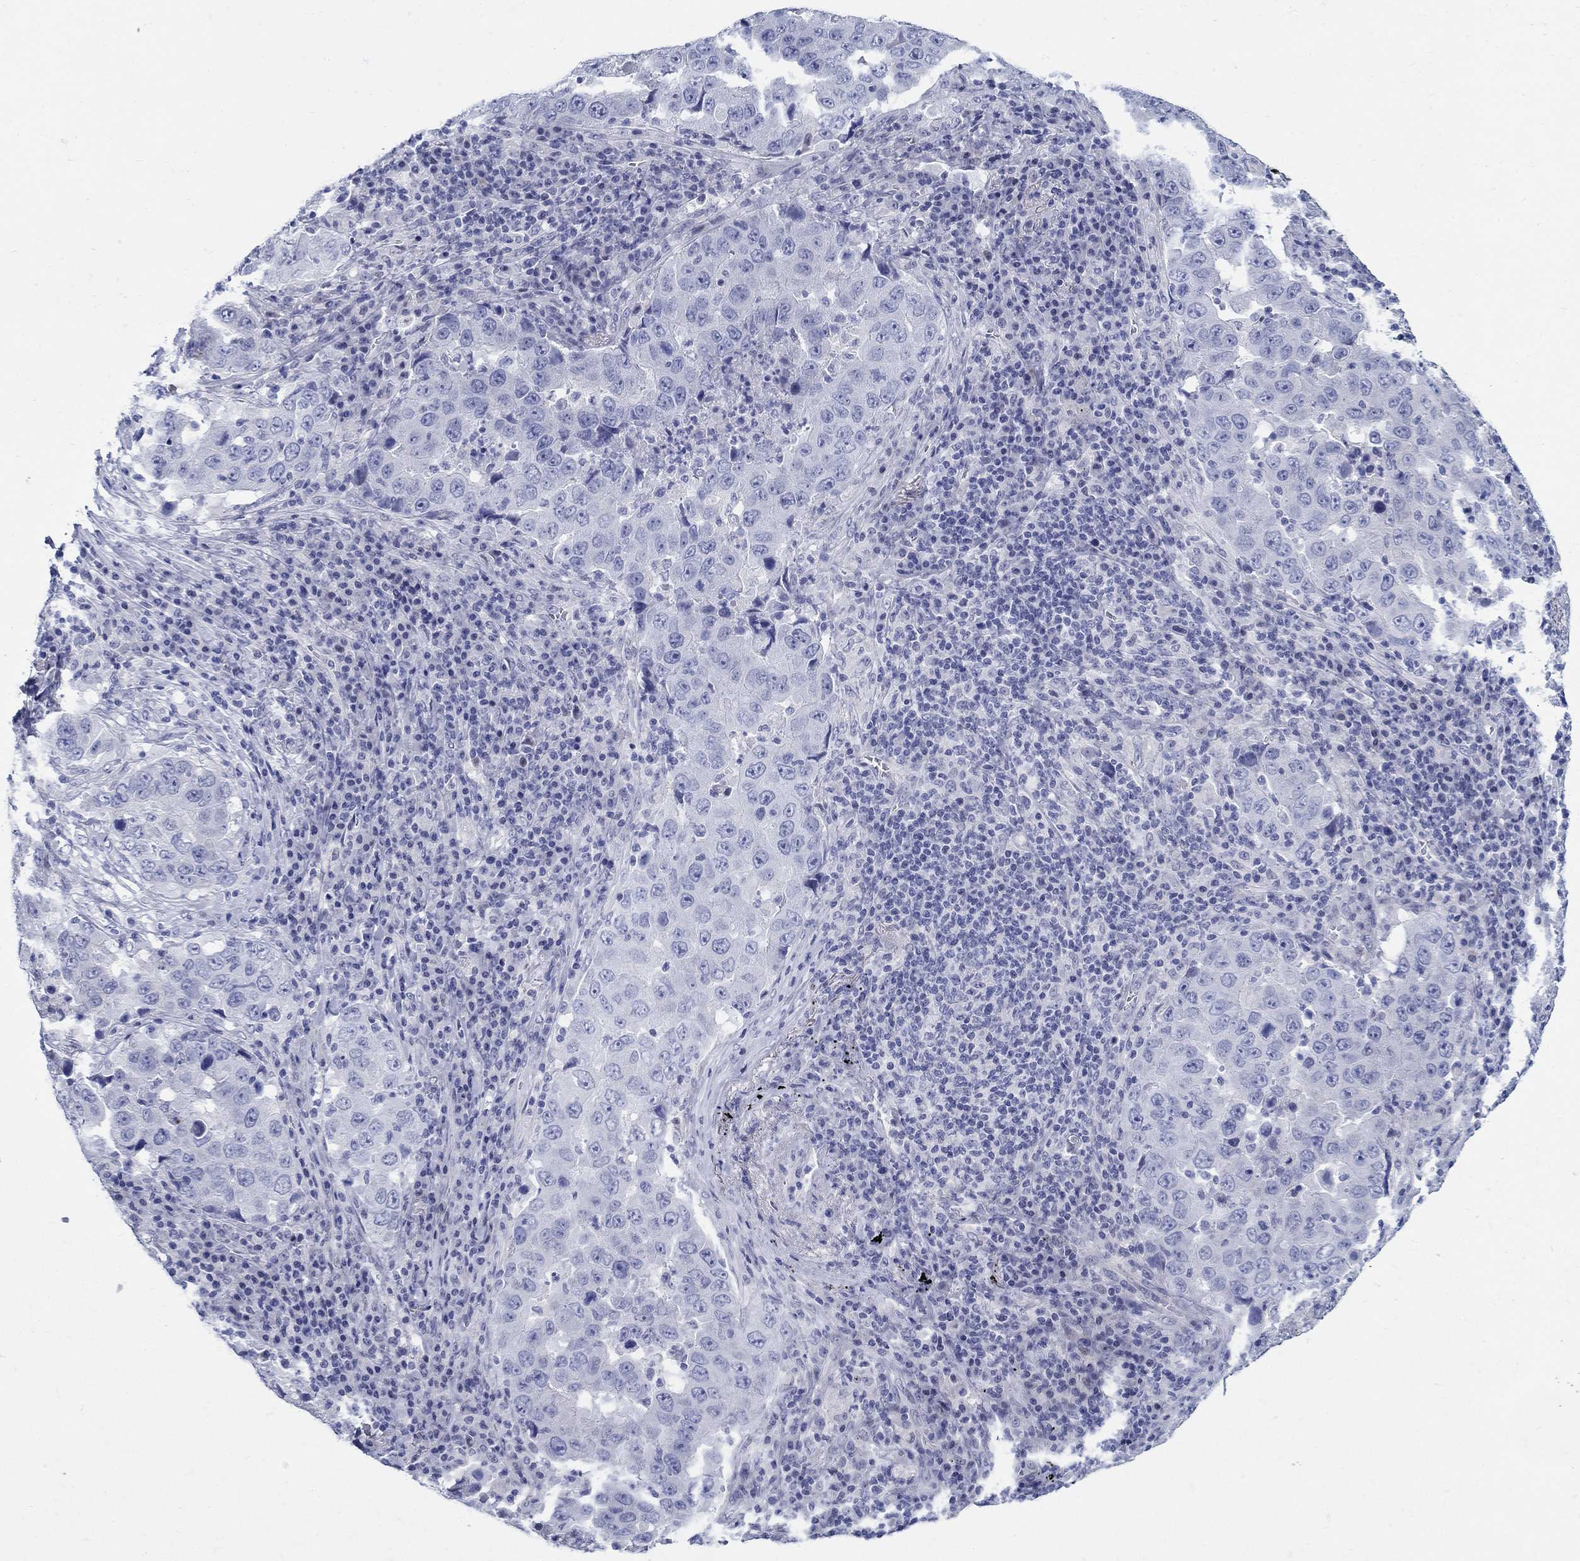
{"staining": {"intensity": "negative", "quantity": "none", "location": "none"}, "tissue": "lung cancer", "cell_type": "Tumor cells", "image_type": "cancer", "snomed": [{"axis": "morphology", "description": "Adenocarcinoma, NOS"}, {"axis": "topography", "description": "Lung"}], "caption": "Adenocarcinoma (lung) stained for a protein using immunohistochemistry reveals no staining tumor cells.", "gene": "CRYGS", "patient": {"sex": "male", "age": 73}}